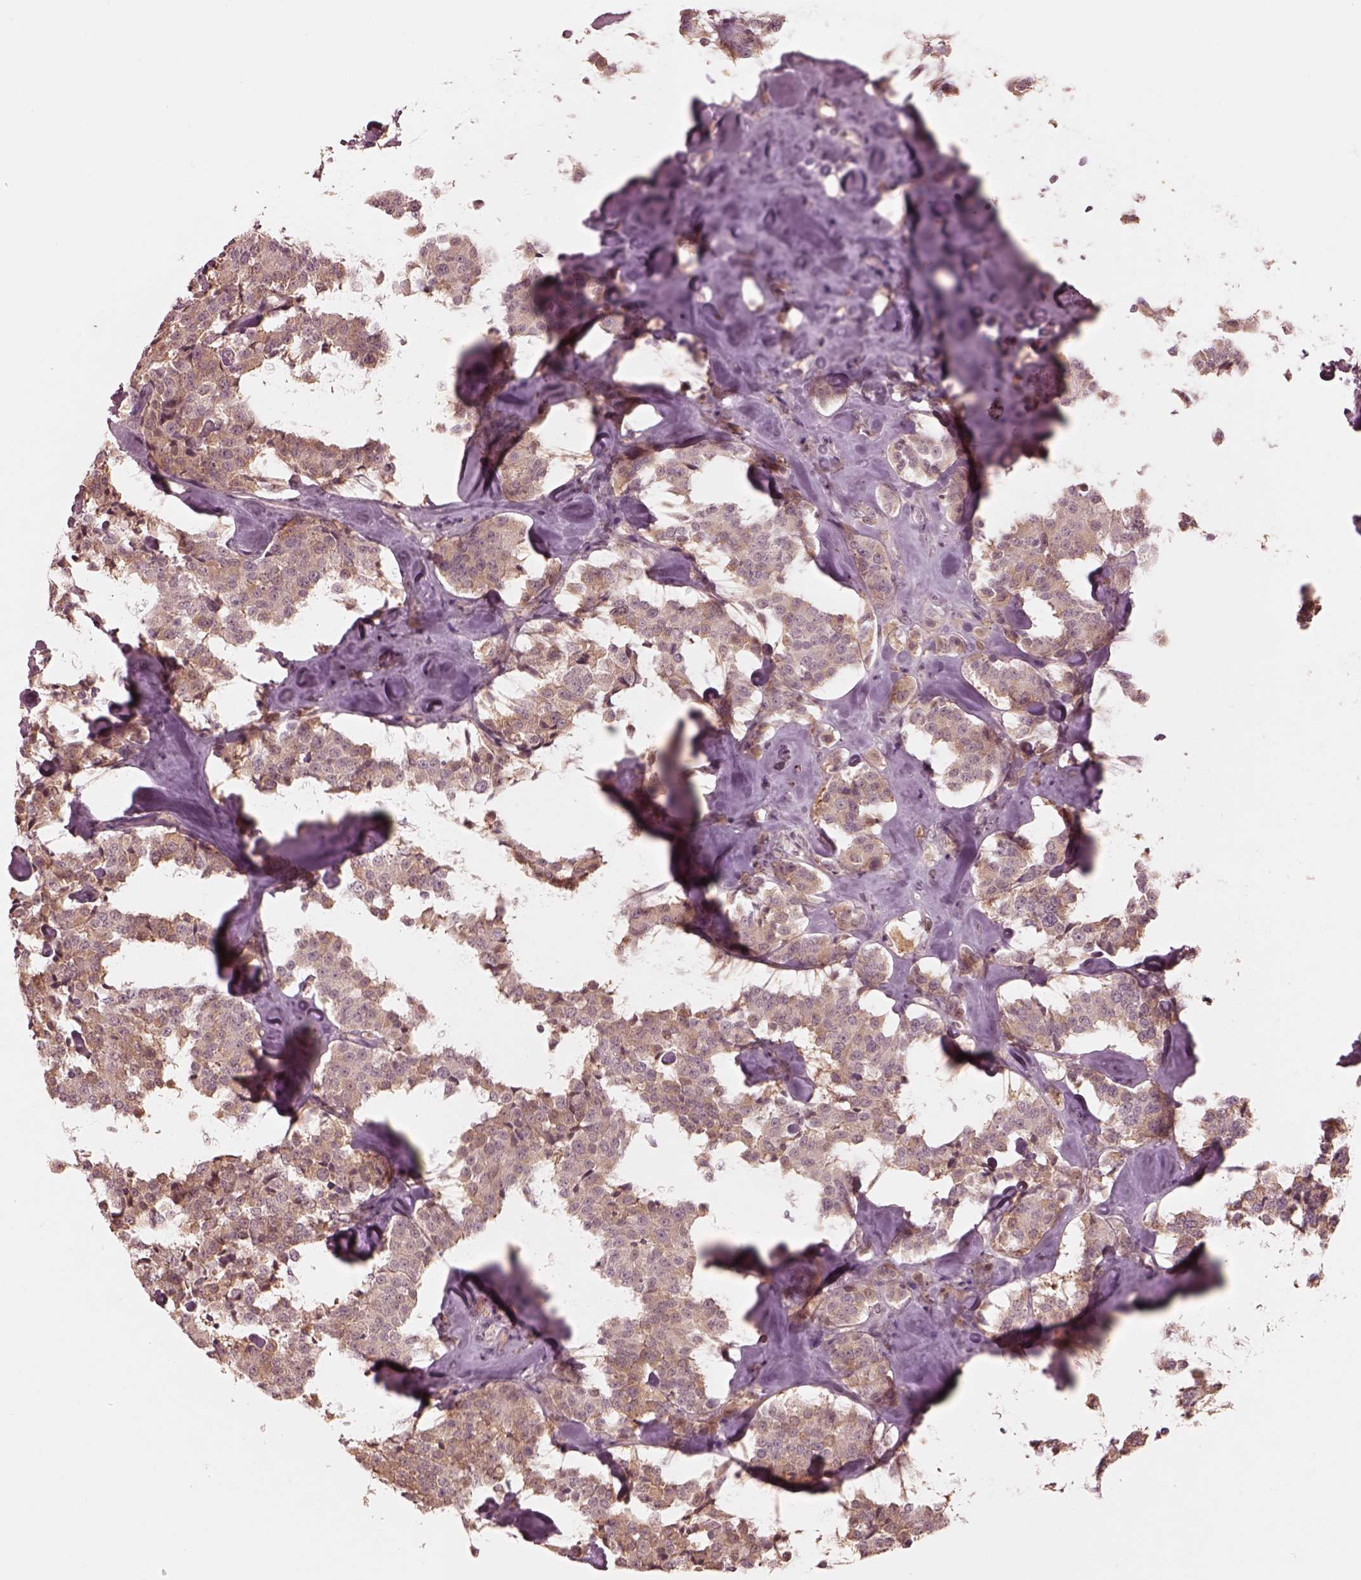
{"staining": {"intensity": "weak", "quantity": "25%-75%", "location": "cytoplasmic/membranous"}, "tissue": "carcinoid", "cell_type": "Tumor cells", "image_type": "cancer", "snomed": [{"axis": "morphology", "description": "Carcinoid, malignant, NOS"}, {"axis": "topography", "description": "Pancreas"}], "caption": "Immunohistochemical staining of carcinoid exhibits weak cytoplasmic/membranous protein staining in approximately 25%-75% of tumor cells.", "gene": "TF", "patient": {"sex": "male", "age": 41}}